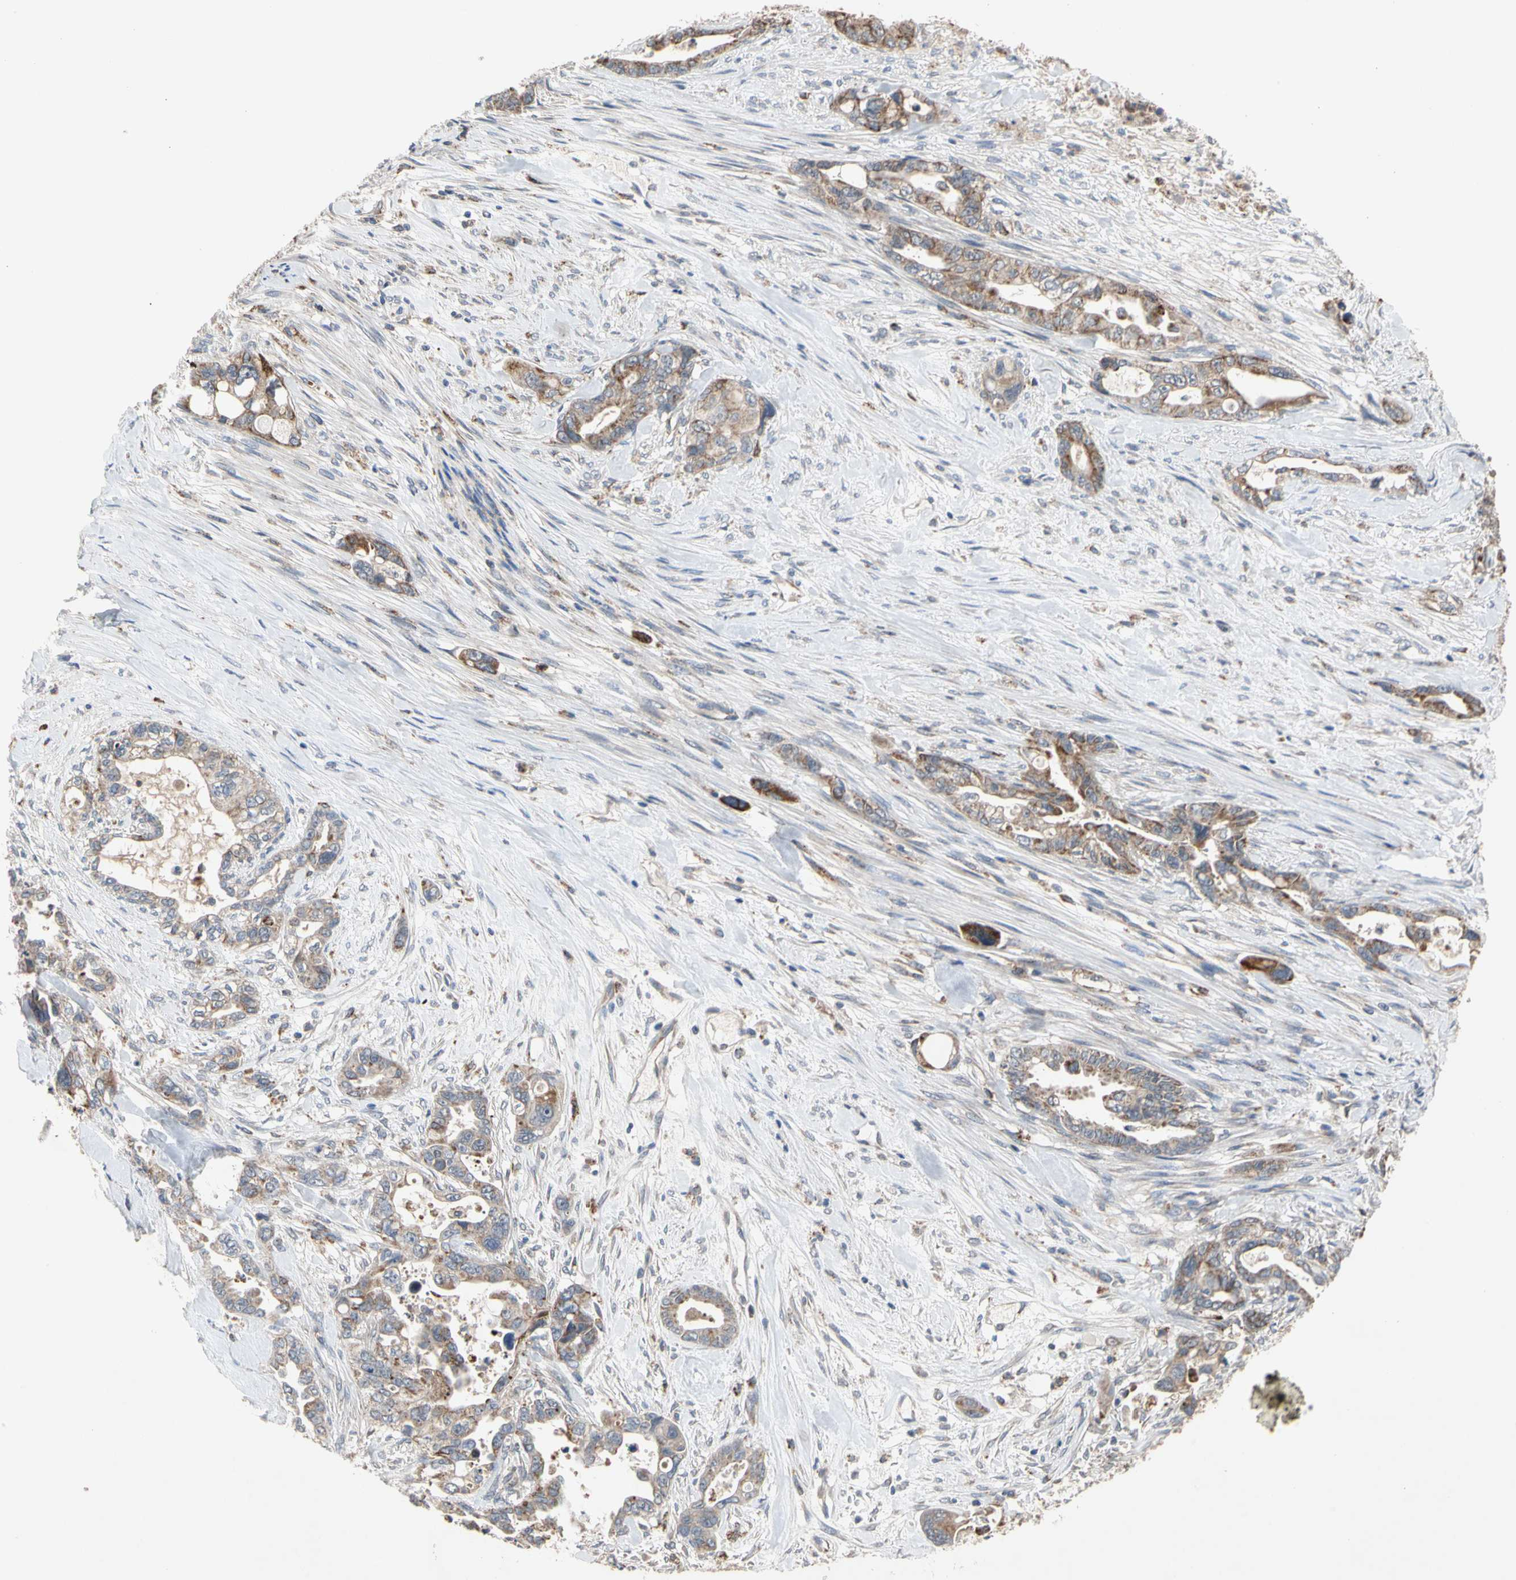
{"staining": {"intensity": "moderate", "quantity": ">75%", "location": "cytoplasmic/membranous"}, "tissue": "pancreatic cancer", "cell_type": "Tumor cells", "image_type": "cancer", "snomed": [{"axis": "morphology", "description": "Adenocarcinoma, NOS"}, {"axis": "topography", "description": "Pancreas"}], "caption": "An immunohistochemistry (IHC) micrograph of neoplastic tissue is shown. Protein staining in brown shows moderate cytoplasmic/membranous positivity in pancreatic cancer (adenocarcinoma) within tumor cells. Nuclei are stained in blue.", "gene": "GPD2", "patient": {"sex": "male", "age": 70}}